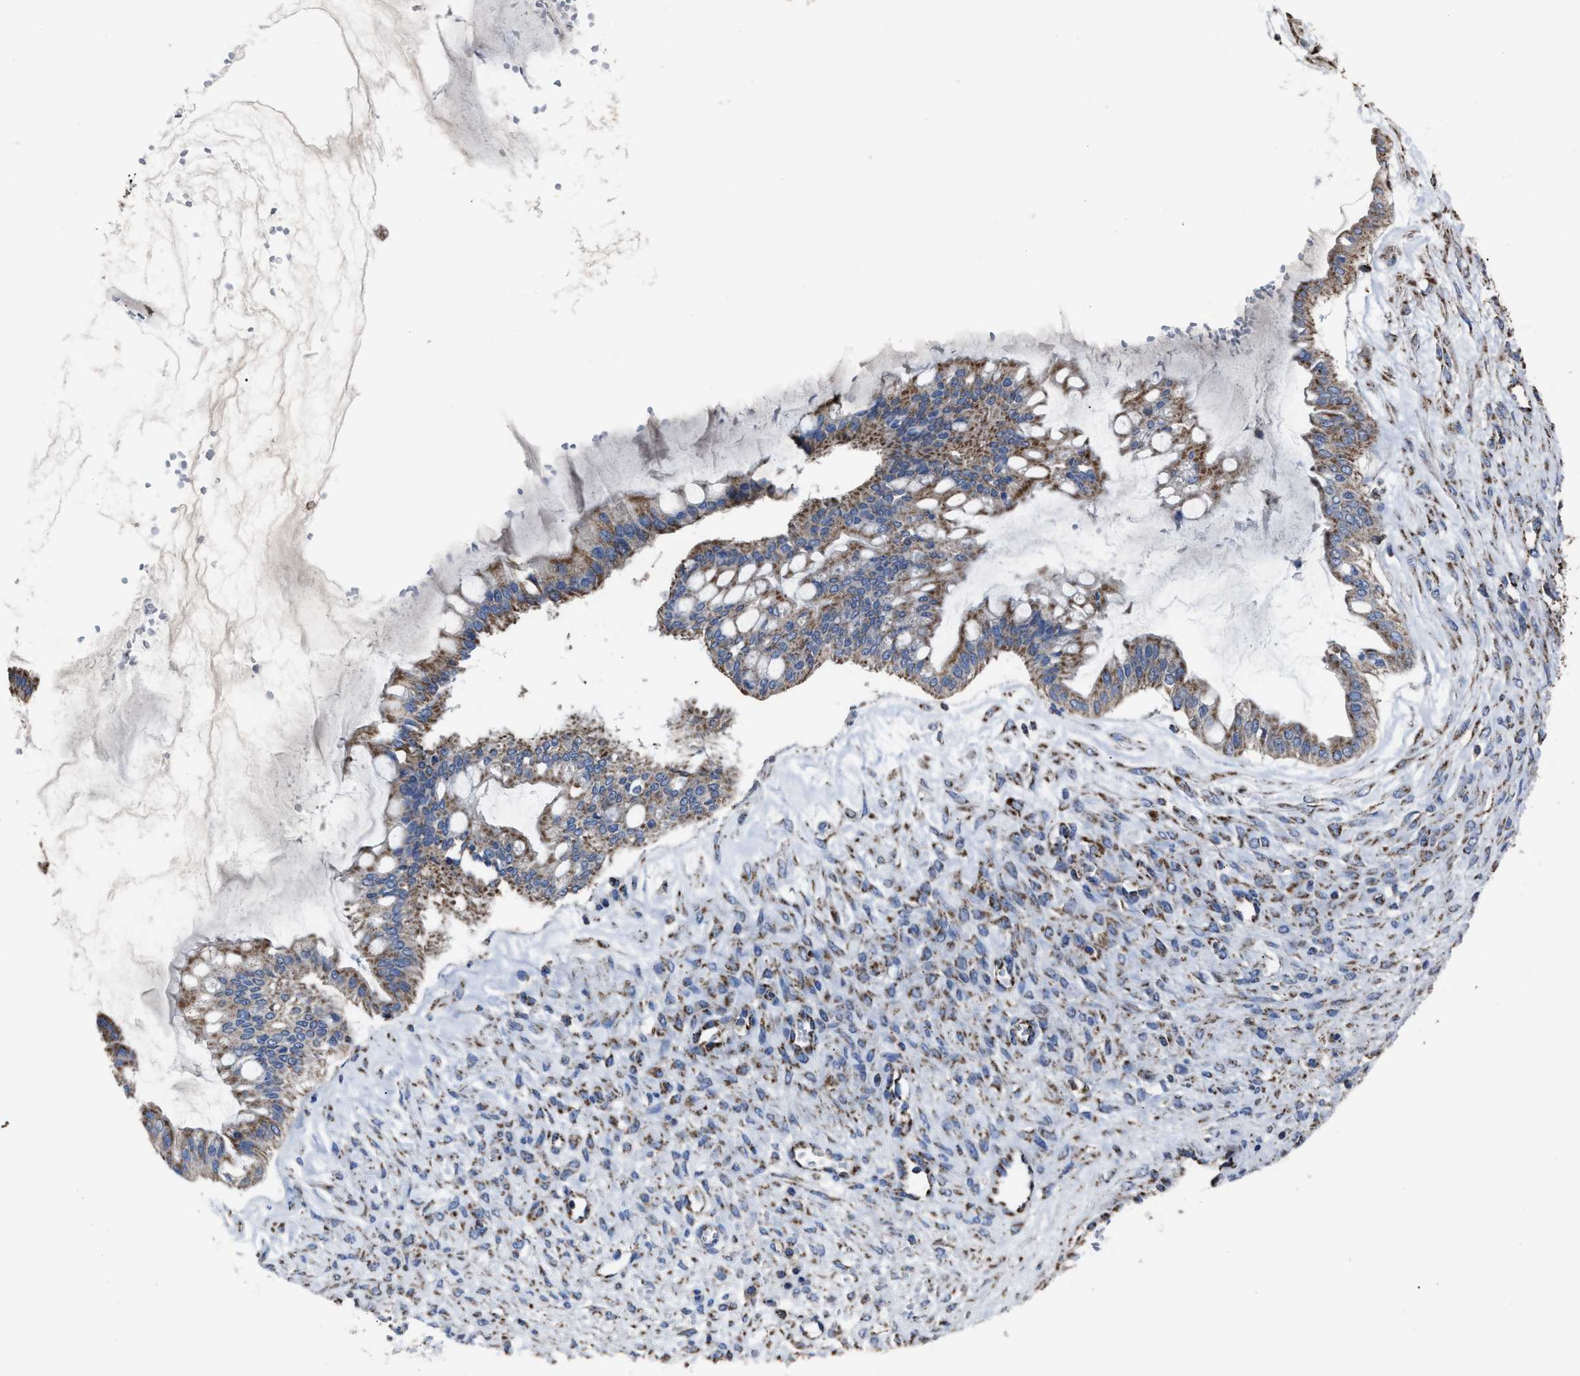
{"staining": {"intensity": "moderate", "quantity": ">75%", "location": "cytoplasmic/membranous"}, "tissue": "ovarian cancer", "cell_type": "Tumor cells", "image_type": "cancer", "snomed": [{"axis": "morphology", "description": "Cystadenocarcinoma, mucinous, NOS"}, {"axis": "topography", "description": "Ovary"}], "caption": "Mucinous cystadenocarcinoma (ovarian) stained for a protein (brown) reveals moderate cytoplasmic/membranous positive expression in about >75% of tumor cells.", "gene": "NDUFV3", "patient": {"sex": "female", "age": 73}}